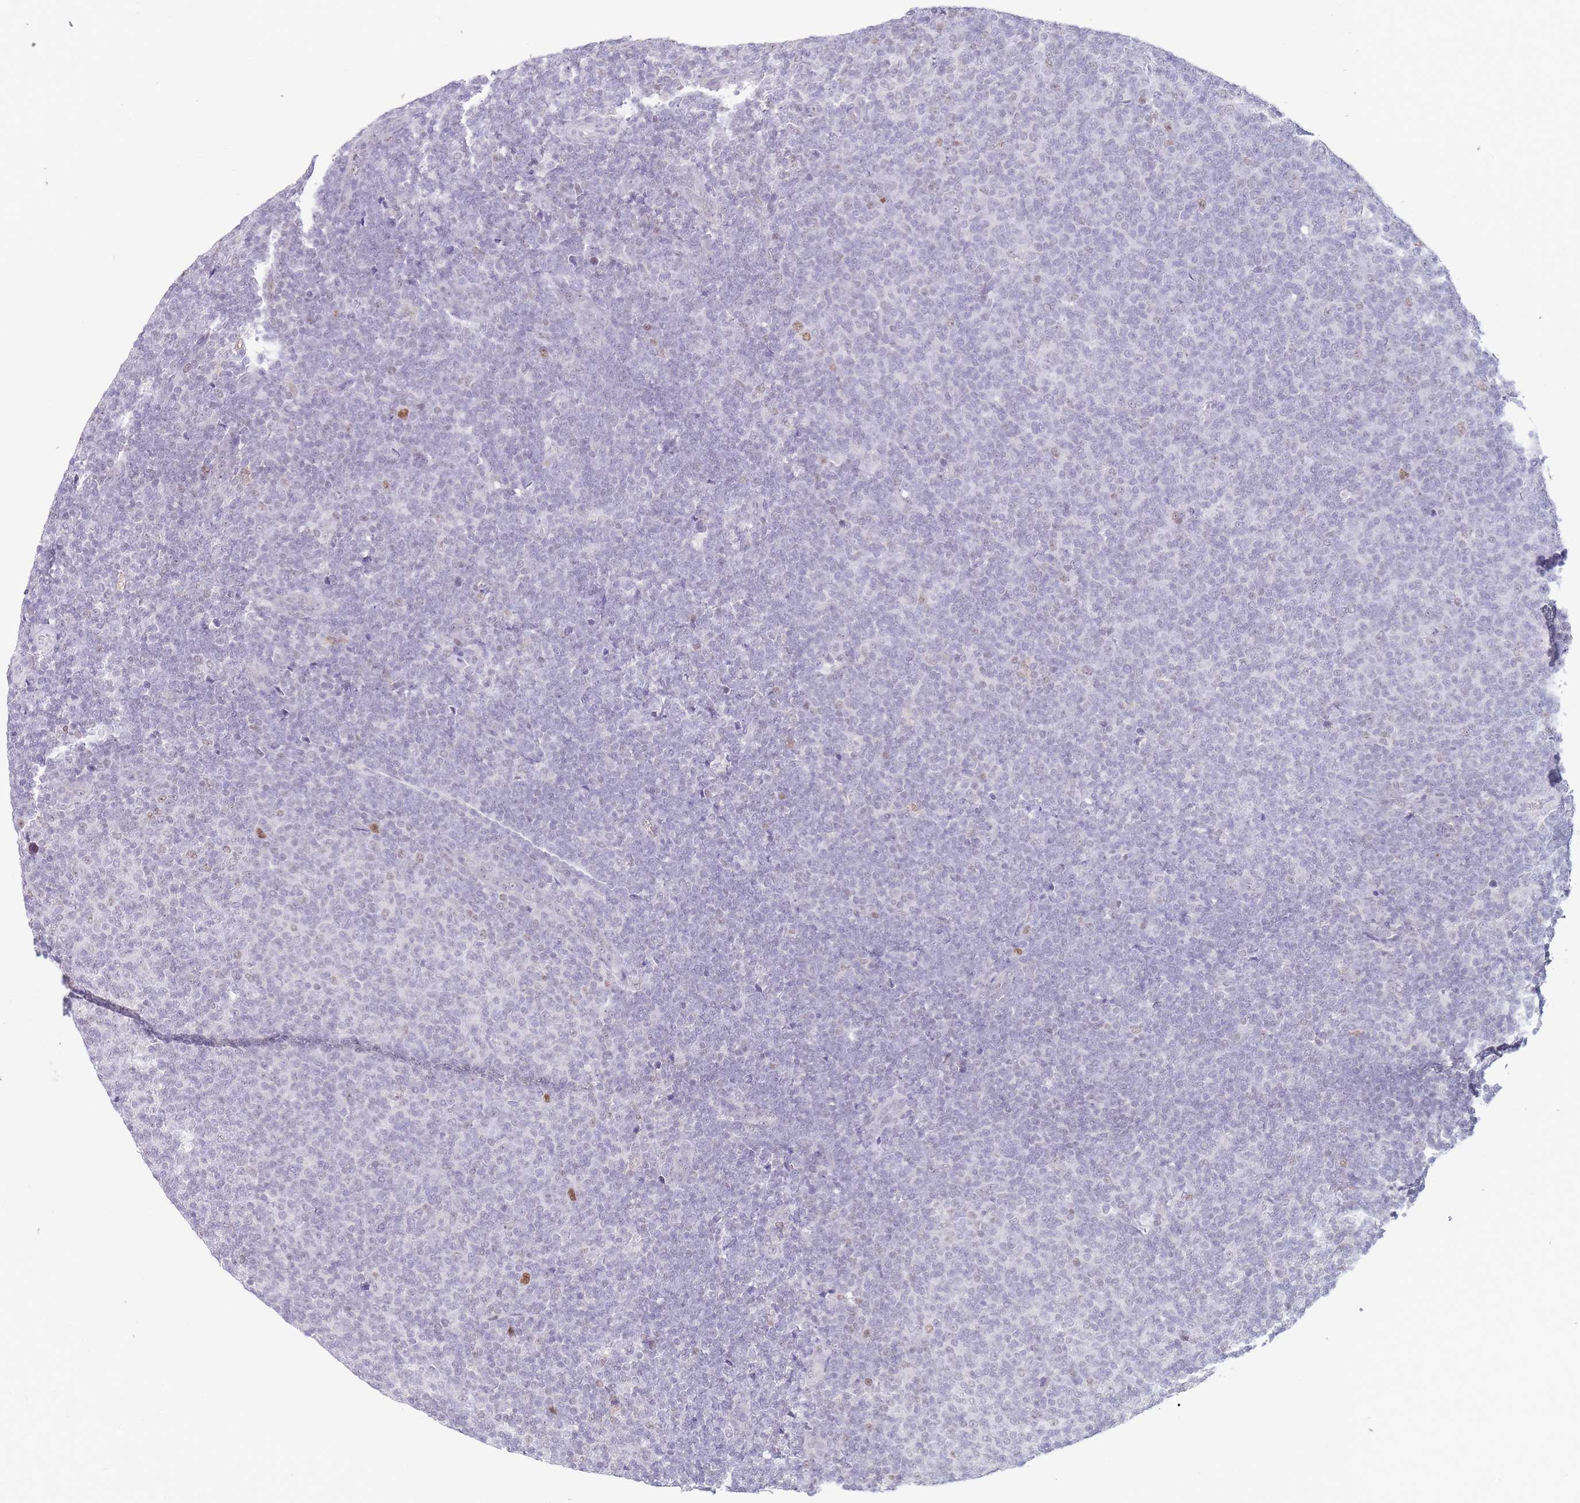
{"staining": {"intensity": "negative", "quantity": "none", "location": "none"}, "tissue": "lymphoma", "cell_type": "Tumor cells", "image_type": "cancer", "snomed": [{"axis": "morphology", "description": "Malignant lymphoma, non-Hodgkin's type, Low grade"}, {"axis": "topography", "description": "Lymph node"}], "caption": "A histopathology image of lymphoma stained for a protein demonstrates no brown staining in tumor cells.", "gene": "ARID3B", "patient": {"sex": "male", "age": 66}}